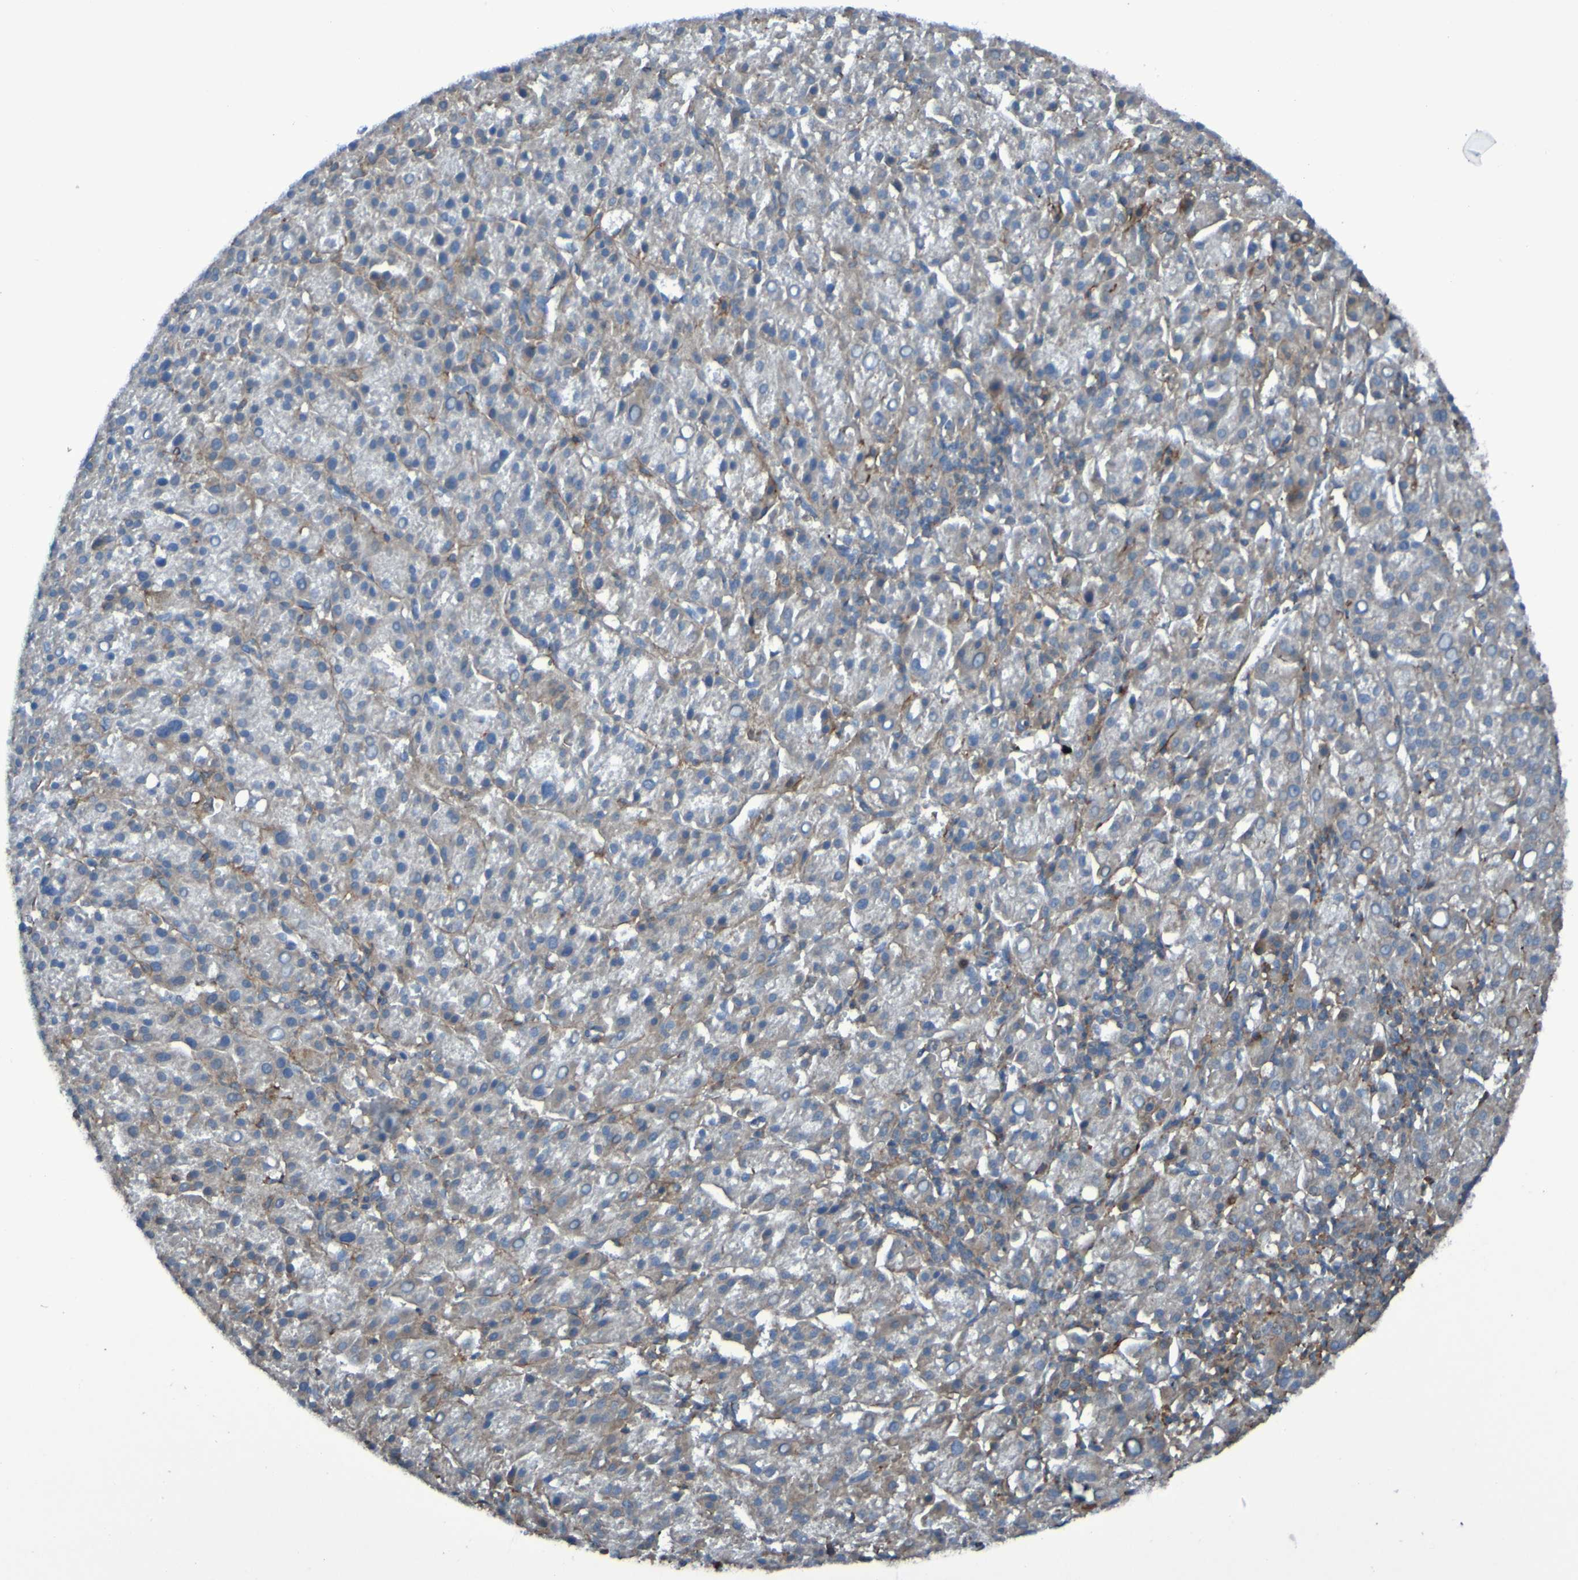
{"staining": {"intensity": "weak", "quantity": ">75%", "location": "cytoplasmic/membranous"}, "tissue": "liver cancer", "cell_type": "Tumor cells", "image_type": "cancer", "snomed": [{"axis": "morphology", "description": "Carcinoma, Hepatocellular, NOS"}, {"axis": "topography", "description": "Liver"}], "caption": "Human hepatocellular carcinoma (liver) stained with a protein marker shows weak staining in tumor cells.", "gene": "PDGFB", "patient": {"sex": "female", "age": 58}}